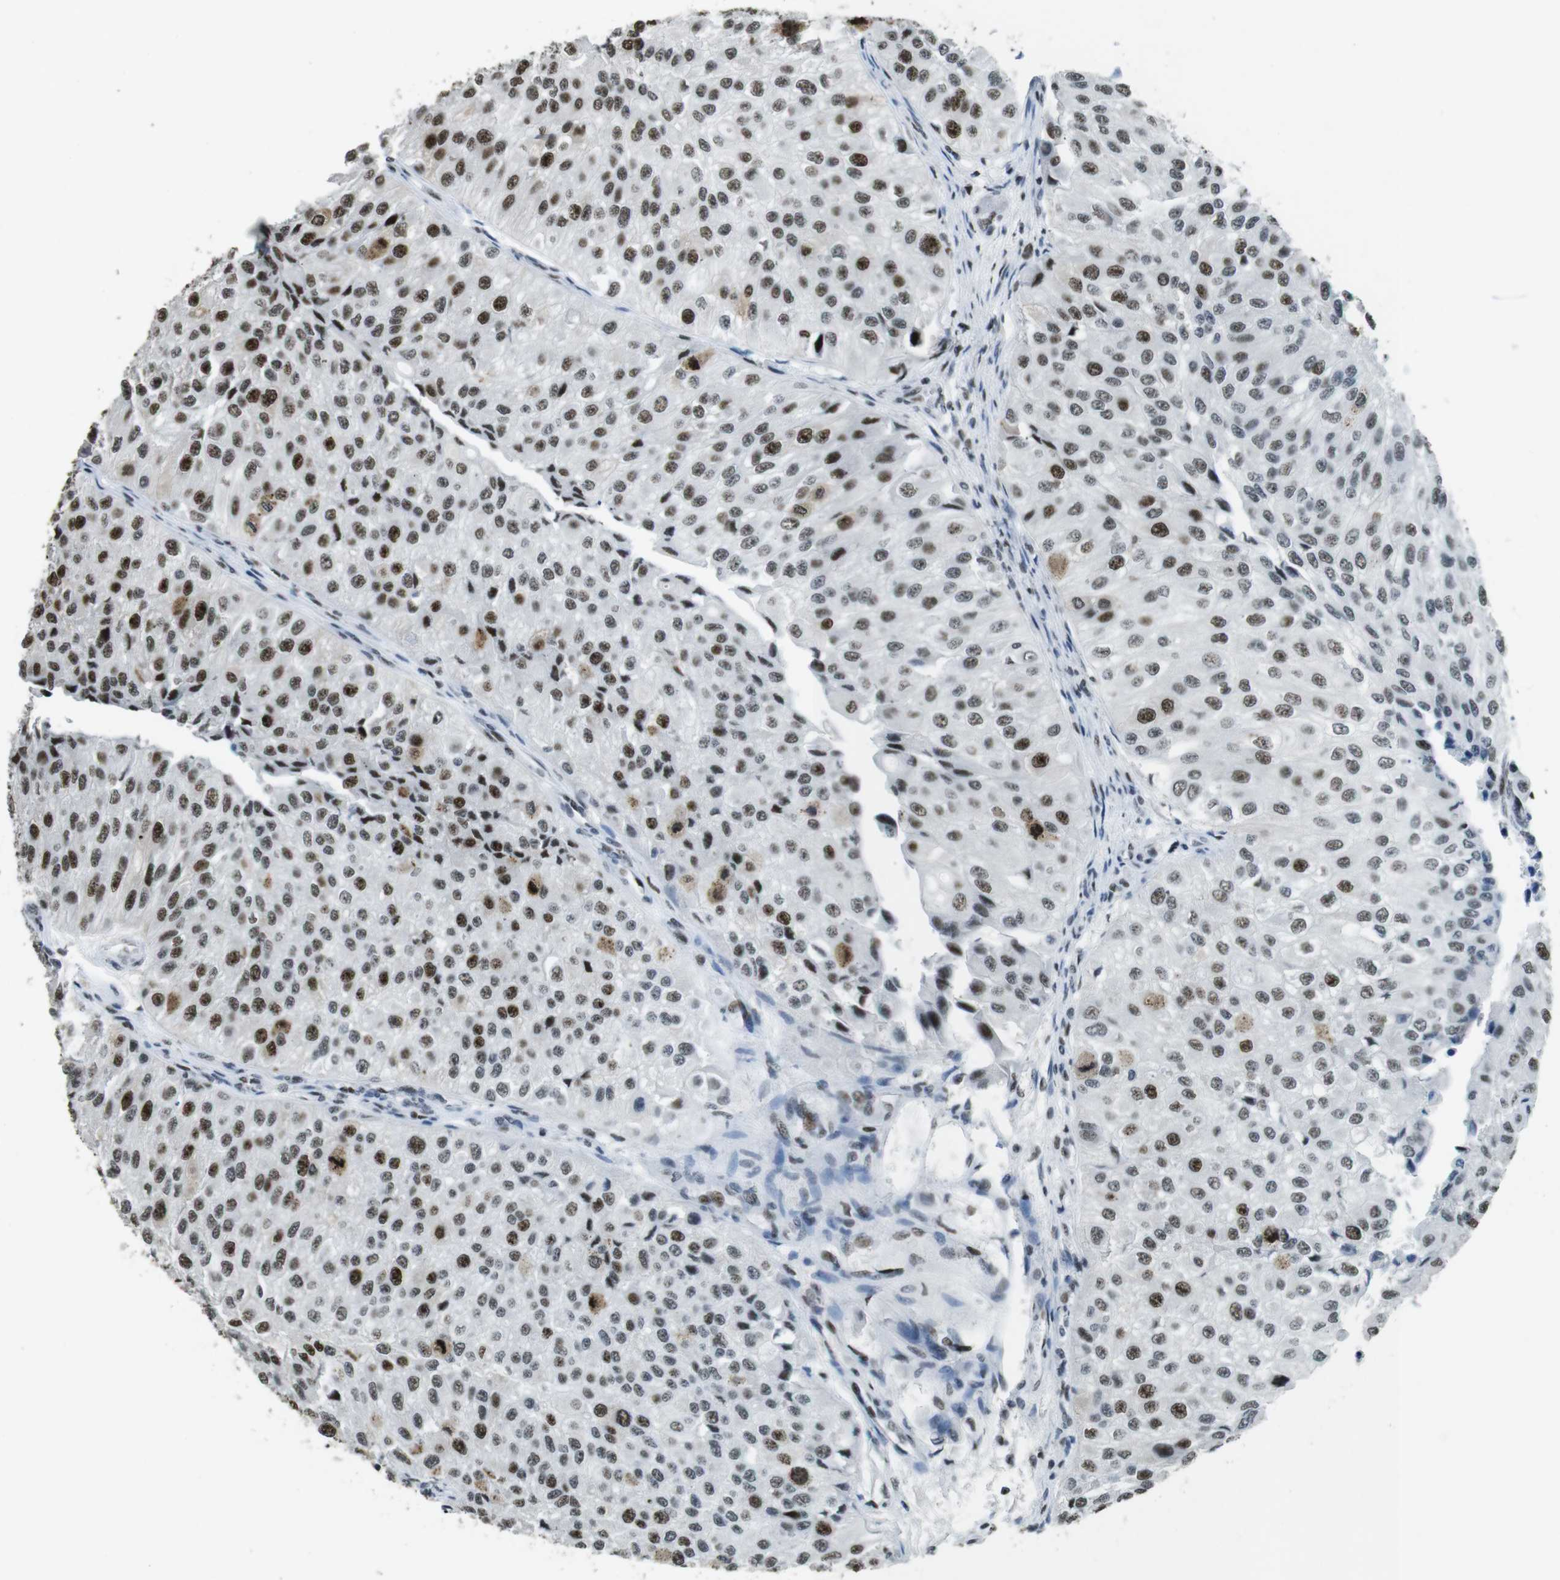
{"staining": {"intensity": "moderate", "quantity": "25%-75%", "location": "nuclear"}, "tissue": "urothelial cancer", "cell_type": "Tumor cells", "image_type": "cancer", "snomed": [{"axis": "morphology", "description": "Urothelial carcinoma, High grade"}, {"axis": "topography", "description": "Kidney"}, {"axis": "topography", "description": "Urinary bladder"}], "caption": "The image exhibits staining of urothelial cancer, revealing moderate nuclear protein positivity (brown color) within tumor cells.", "gene": "CSNK2B", "patient": {"sex": "male", "age": 77}}